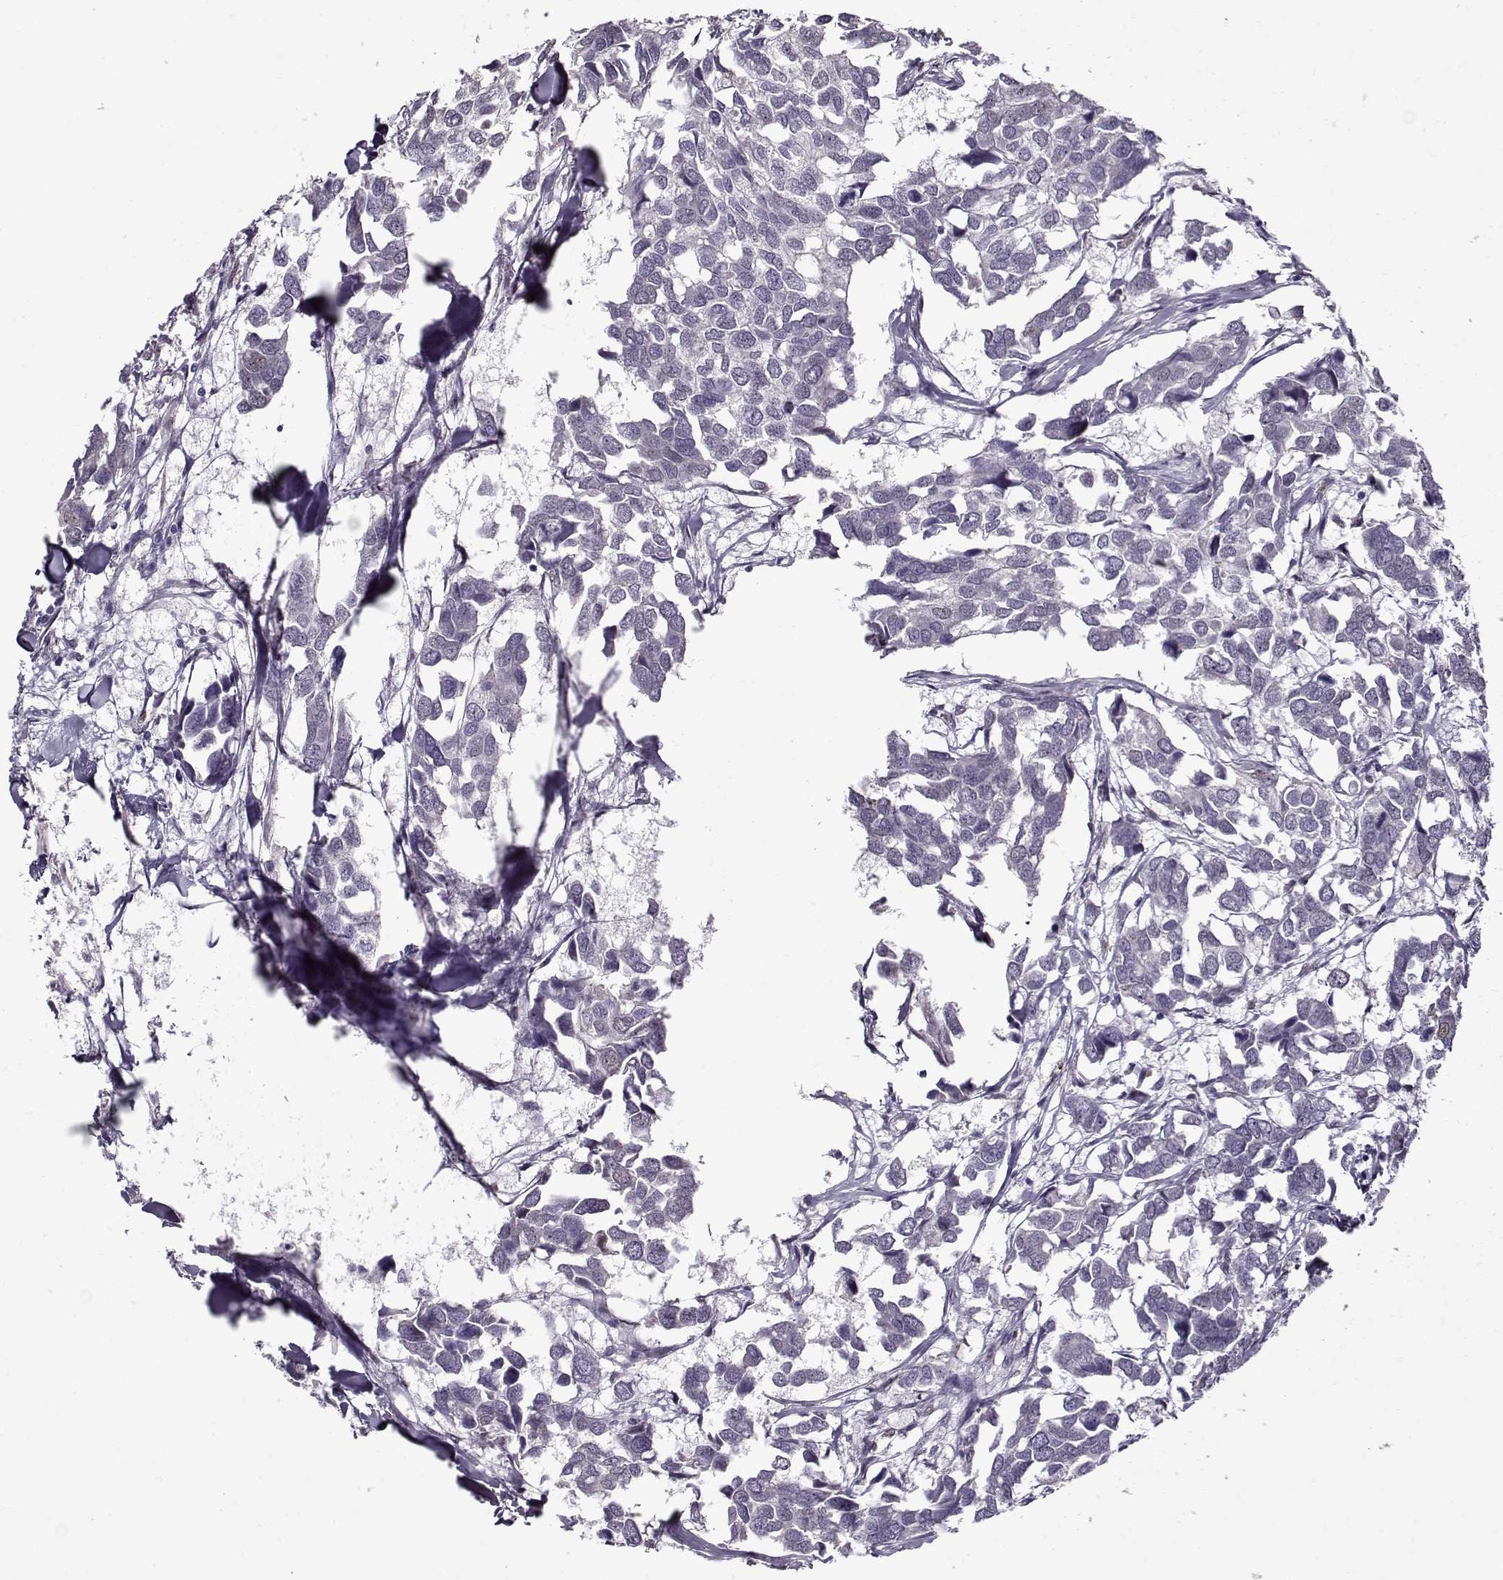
{"staining": {"intensity": "negative", "quantity": "none", "location": "none"}, "tissue": "breast cancer", "cell_type": "Tumor cells", "image_type": "cancer", "snomed": [{"axis": "morphology", "description": "Duct carcinoma"}, {"axis": "topography", "description": "Breast"}], "caption": "This is a photomicrograph of immunohistochemistry staining of invasive ductal carcinoma (breast), which shows no expression in tumor cells.", "gene": "PRMT8", "patient": {"sex": "female", "age": 83}}